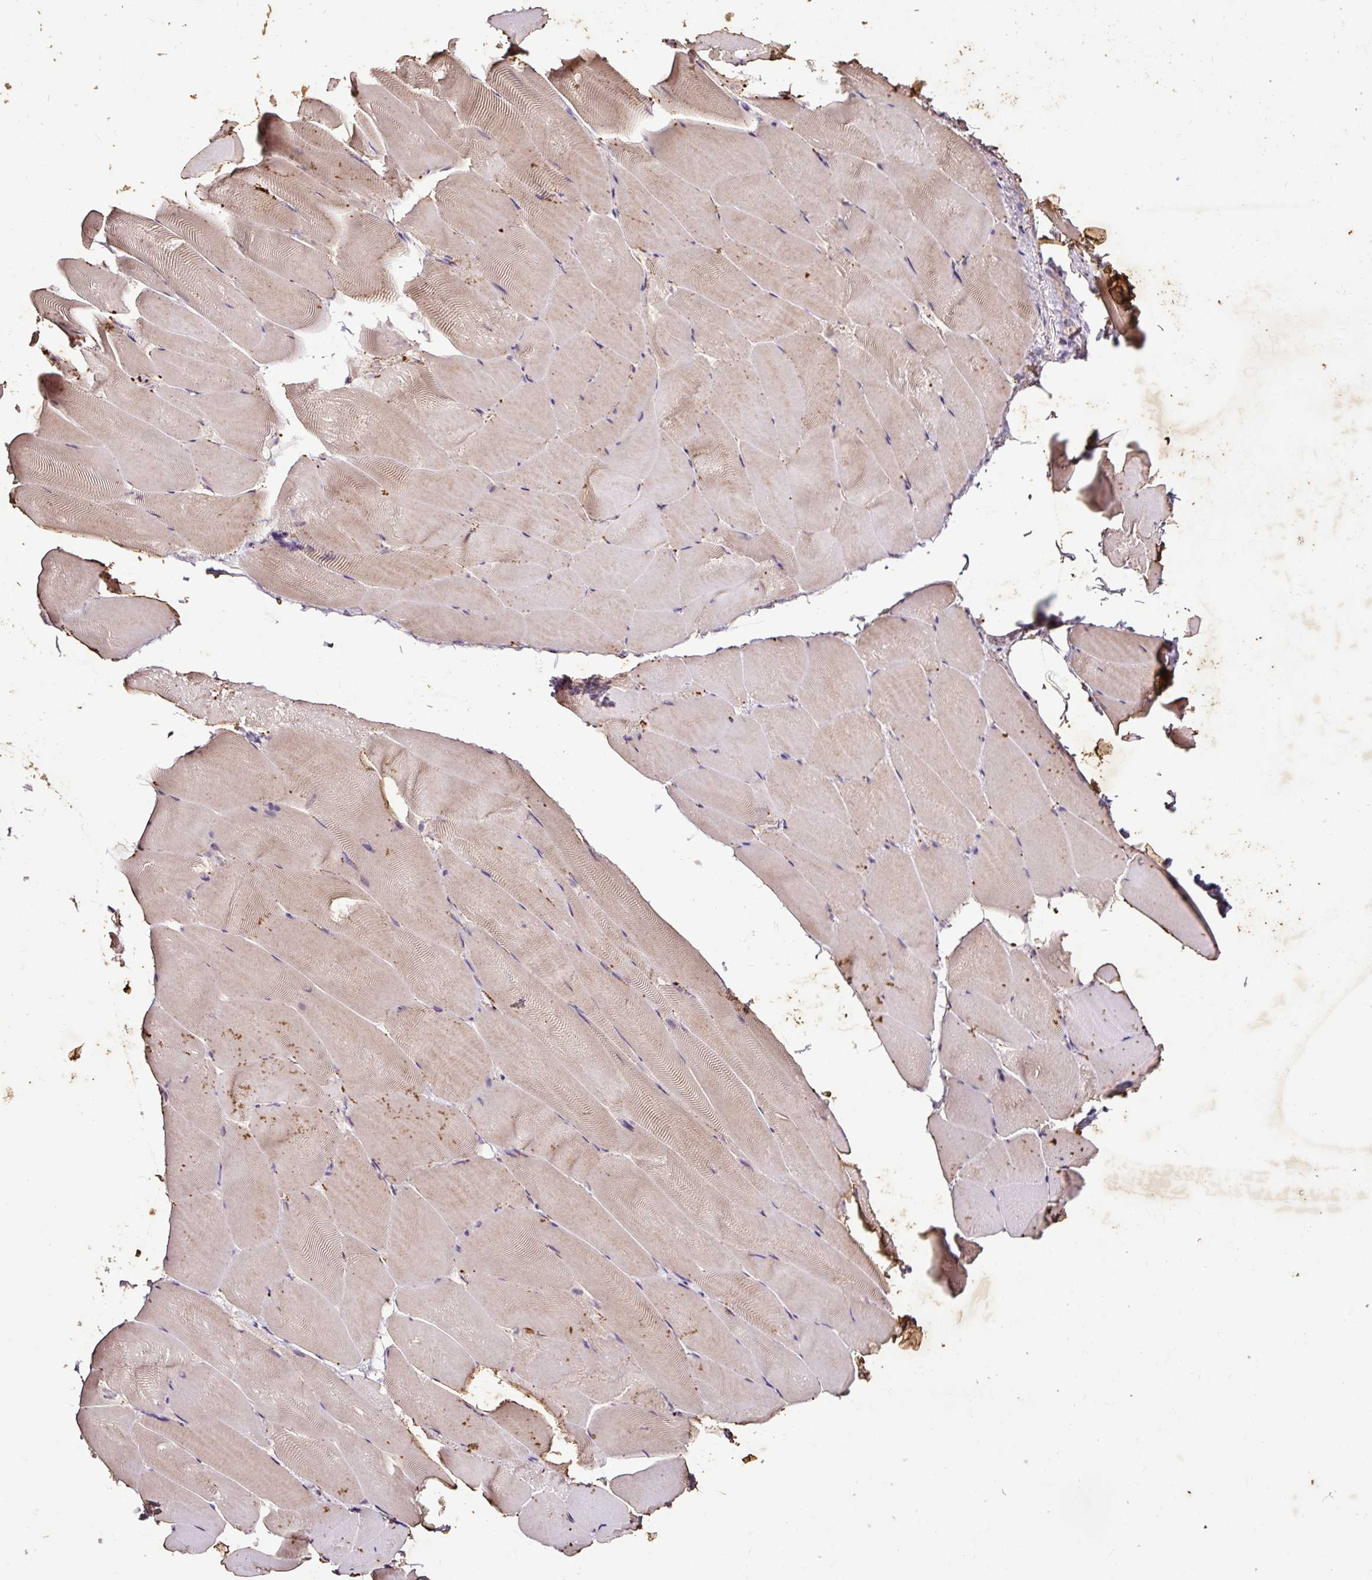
{"staining": {"intensity": "weak", "quantity": "25%-75%", "location": "cytoplasmic/membranous"}, "tissue": "skeletal muscle", "cell_type": "Myocytes", "image_type": "normal", "snomed": [{"axis": "morphology", "description": "Normal tissue, NOS"}, {"axis": "topography", "description": "Skeletal muscle"}], "caption": "Immunohistochemistry (IHC) (DAB) staining of benign skeletal muscle reveals weak cytoplasmic/membranous protein expression in approximately 25%-75% of myocytes.", "gene": "LRTM2", "patient": {"sex": "female", "age": 64}}